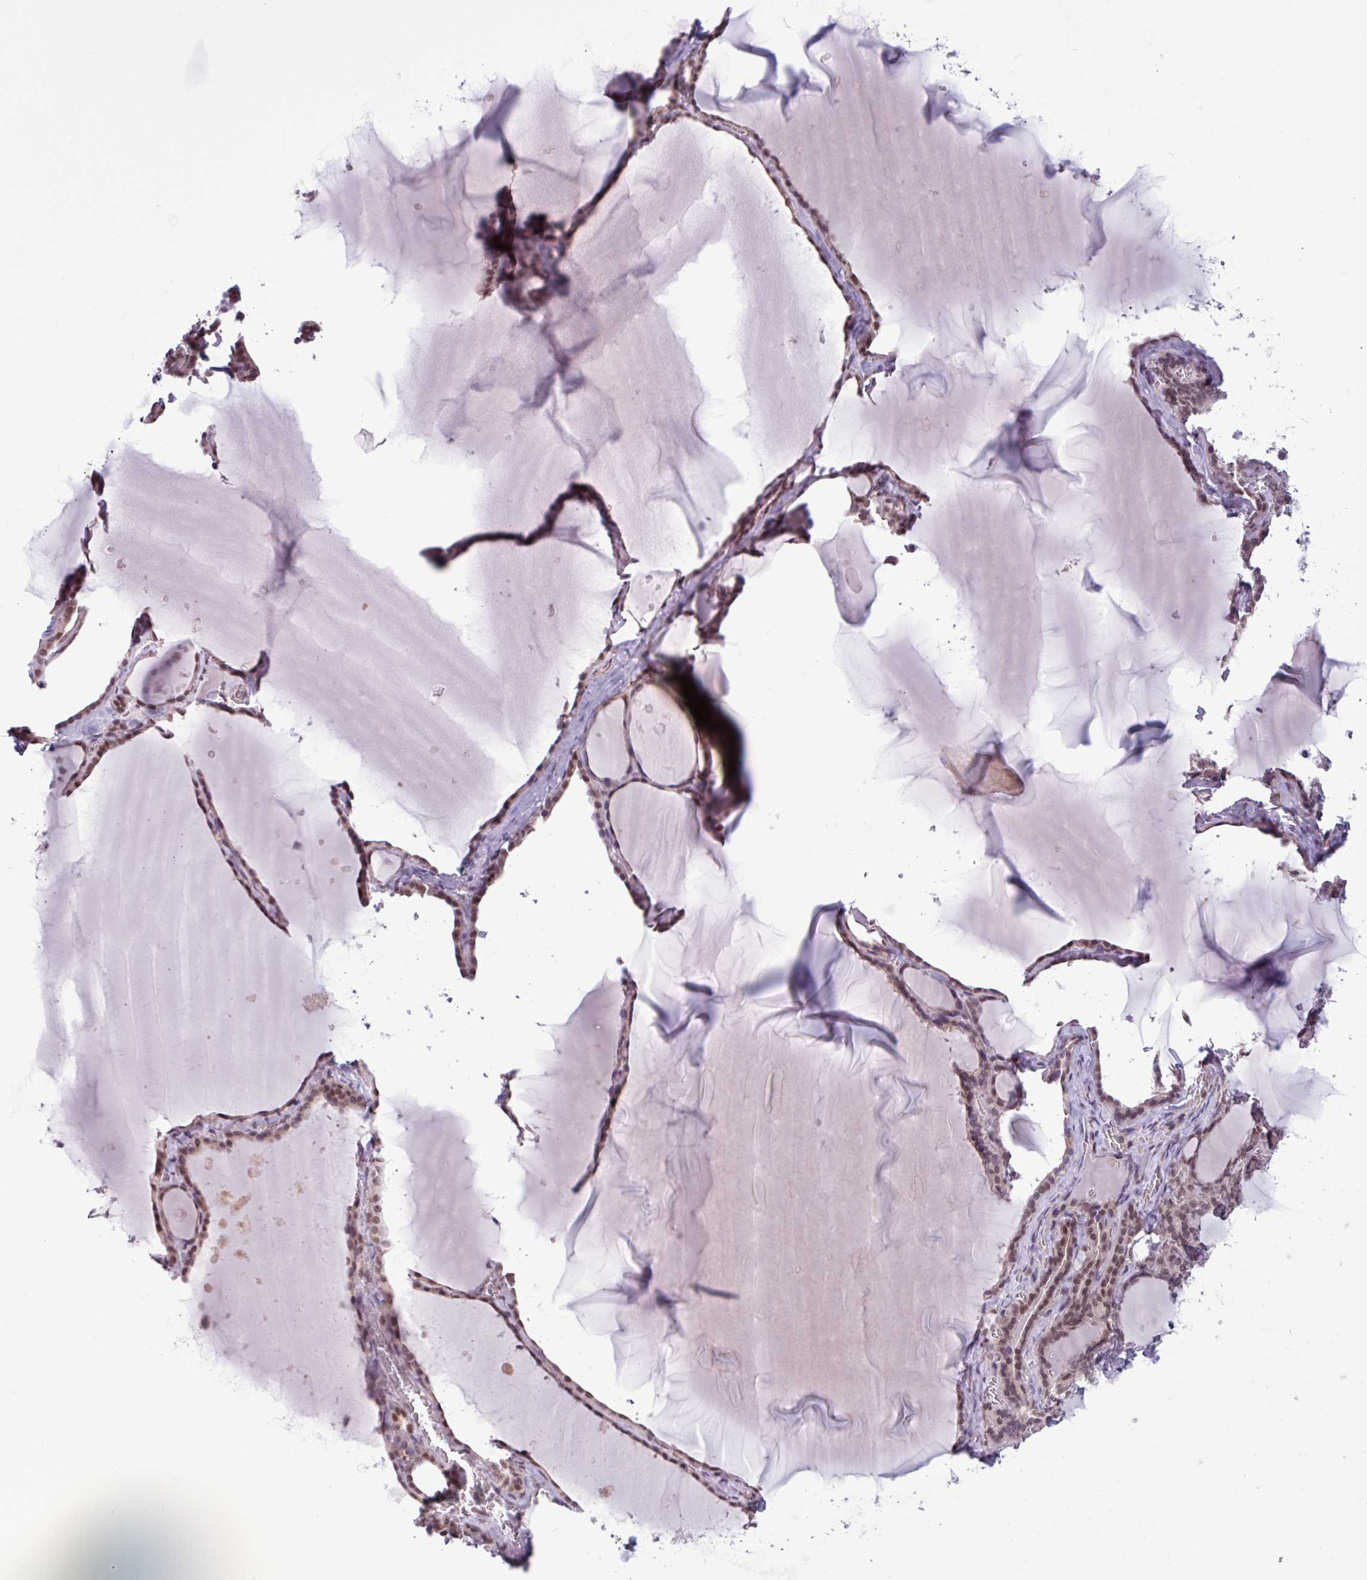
{"staining": {"intensity": "moderate", "quantity": ">75%", "location": "nuclear"}, "tissue": "thyroid gland", "cell_type": "Glandular cells", "image_type": "normal", "snomed": [{"axis": "morphology", "description": "Normal tissue, NOS"}, {"axis": "topography", "description": "Thyroid gland"}], "caption": "Unremarkable thyroid gland displays moderate nuclear expression in approximately >75% of glandular cells, visualized by immunohistochemistry.", "gene": "NOTCH2", "patient": {"sex": "female", "age": 49}}